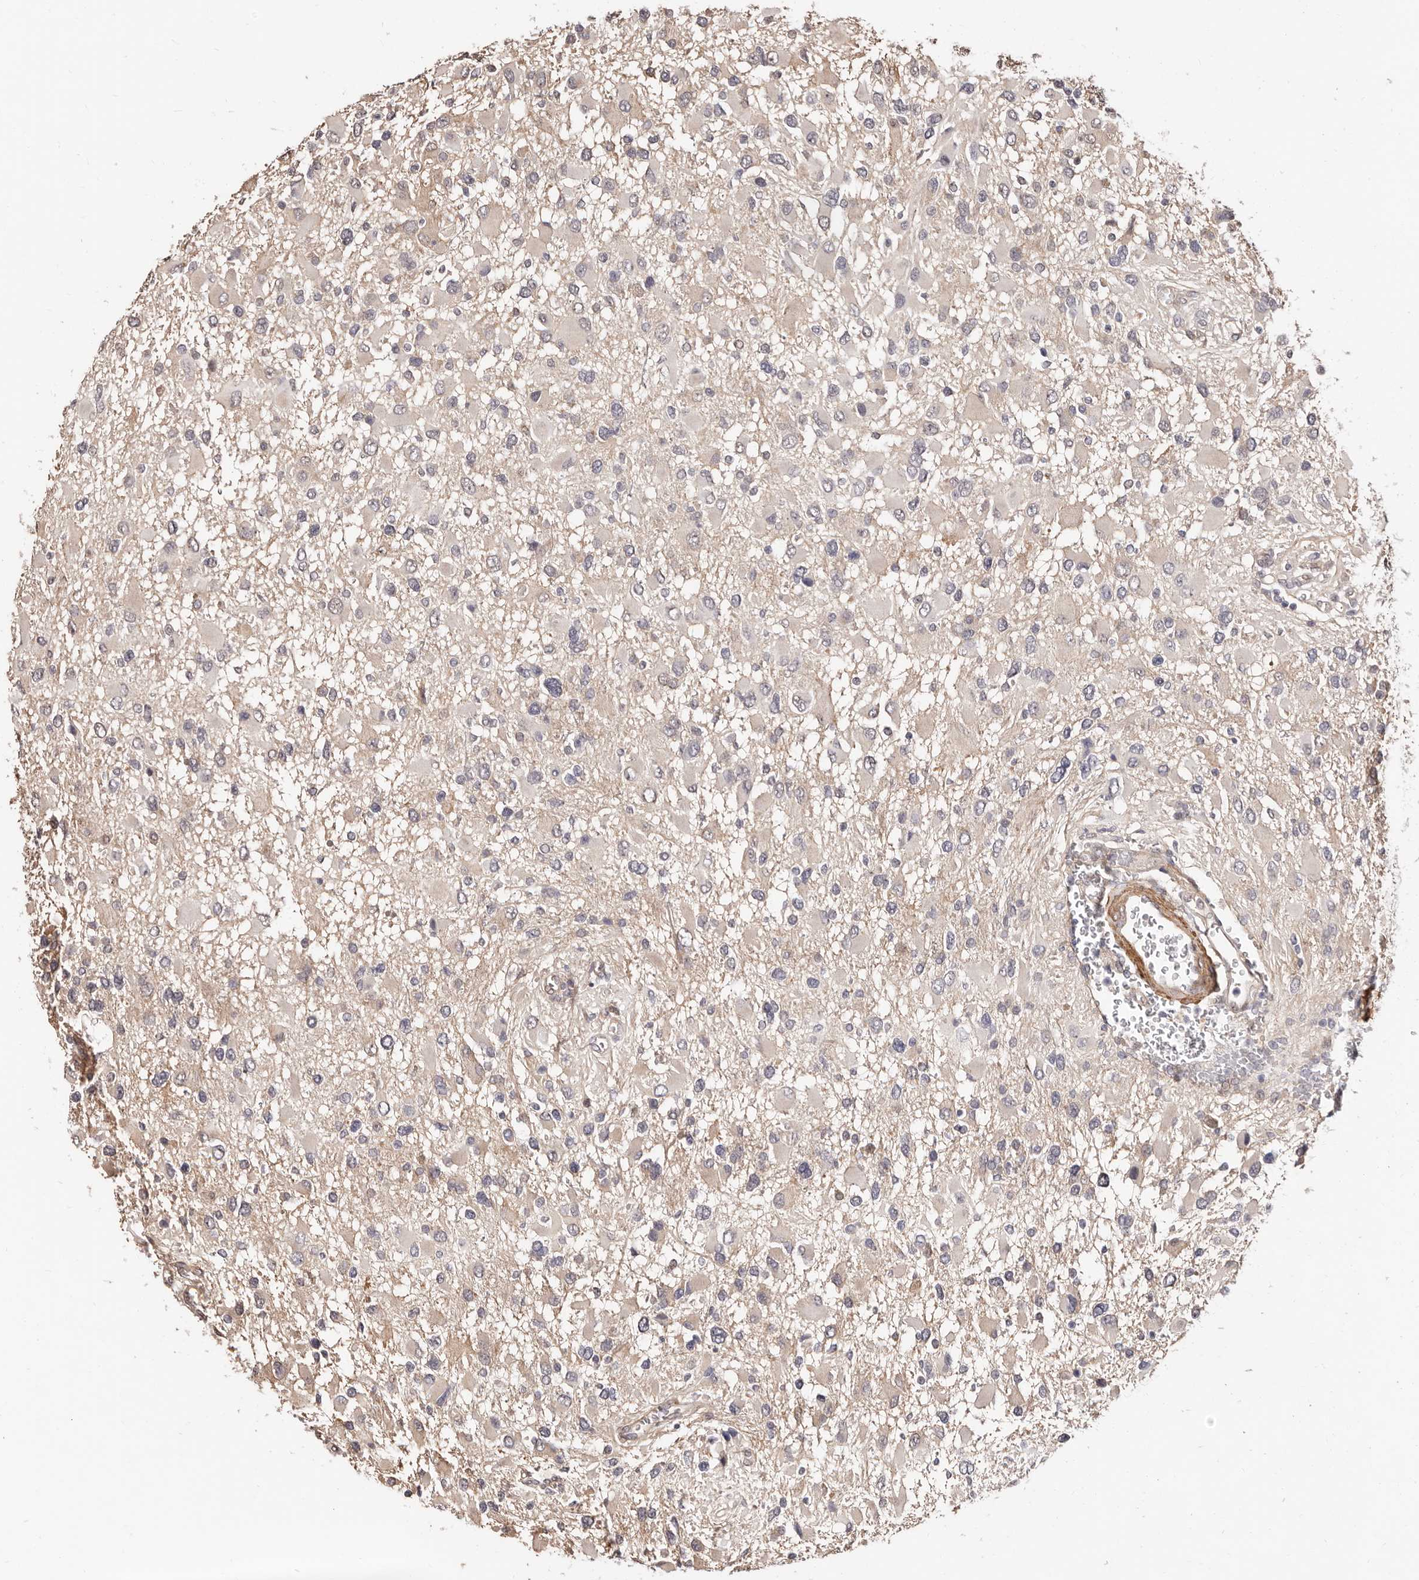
{"staining": {"intensity": "negative", "quantity": "none", "location": "none"}, "tissue": "glioma", "cell_type": "Tumor cells", "image_type": "cancer", "snomed": [{"axis": "morphology", "description": "Glioma, malignant, High grade"}, {"axis": "topography", "description": "Brain"}], "caption": "Protein analysis of malignant high-grade glioma shows no significant expression in tumor cells.", "gene": "TRIP13", "patient": {"sex": "male", "age": 53}}